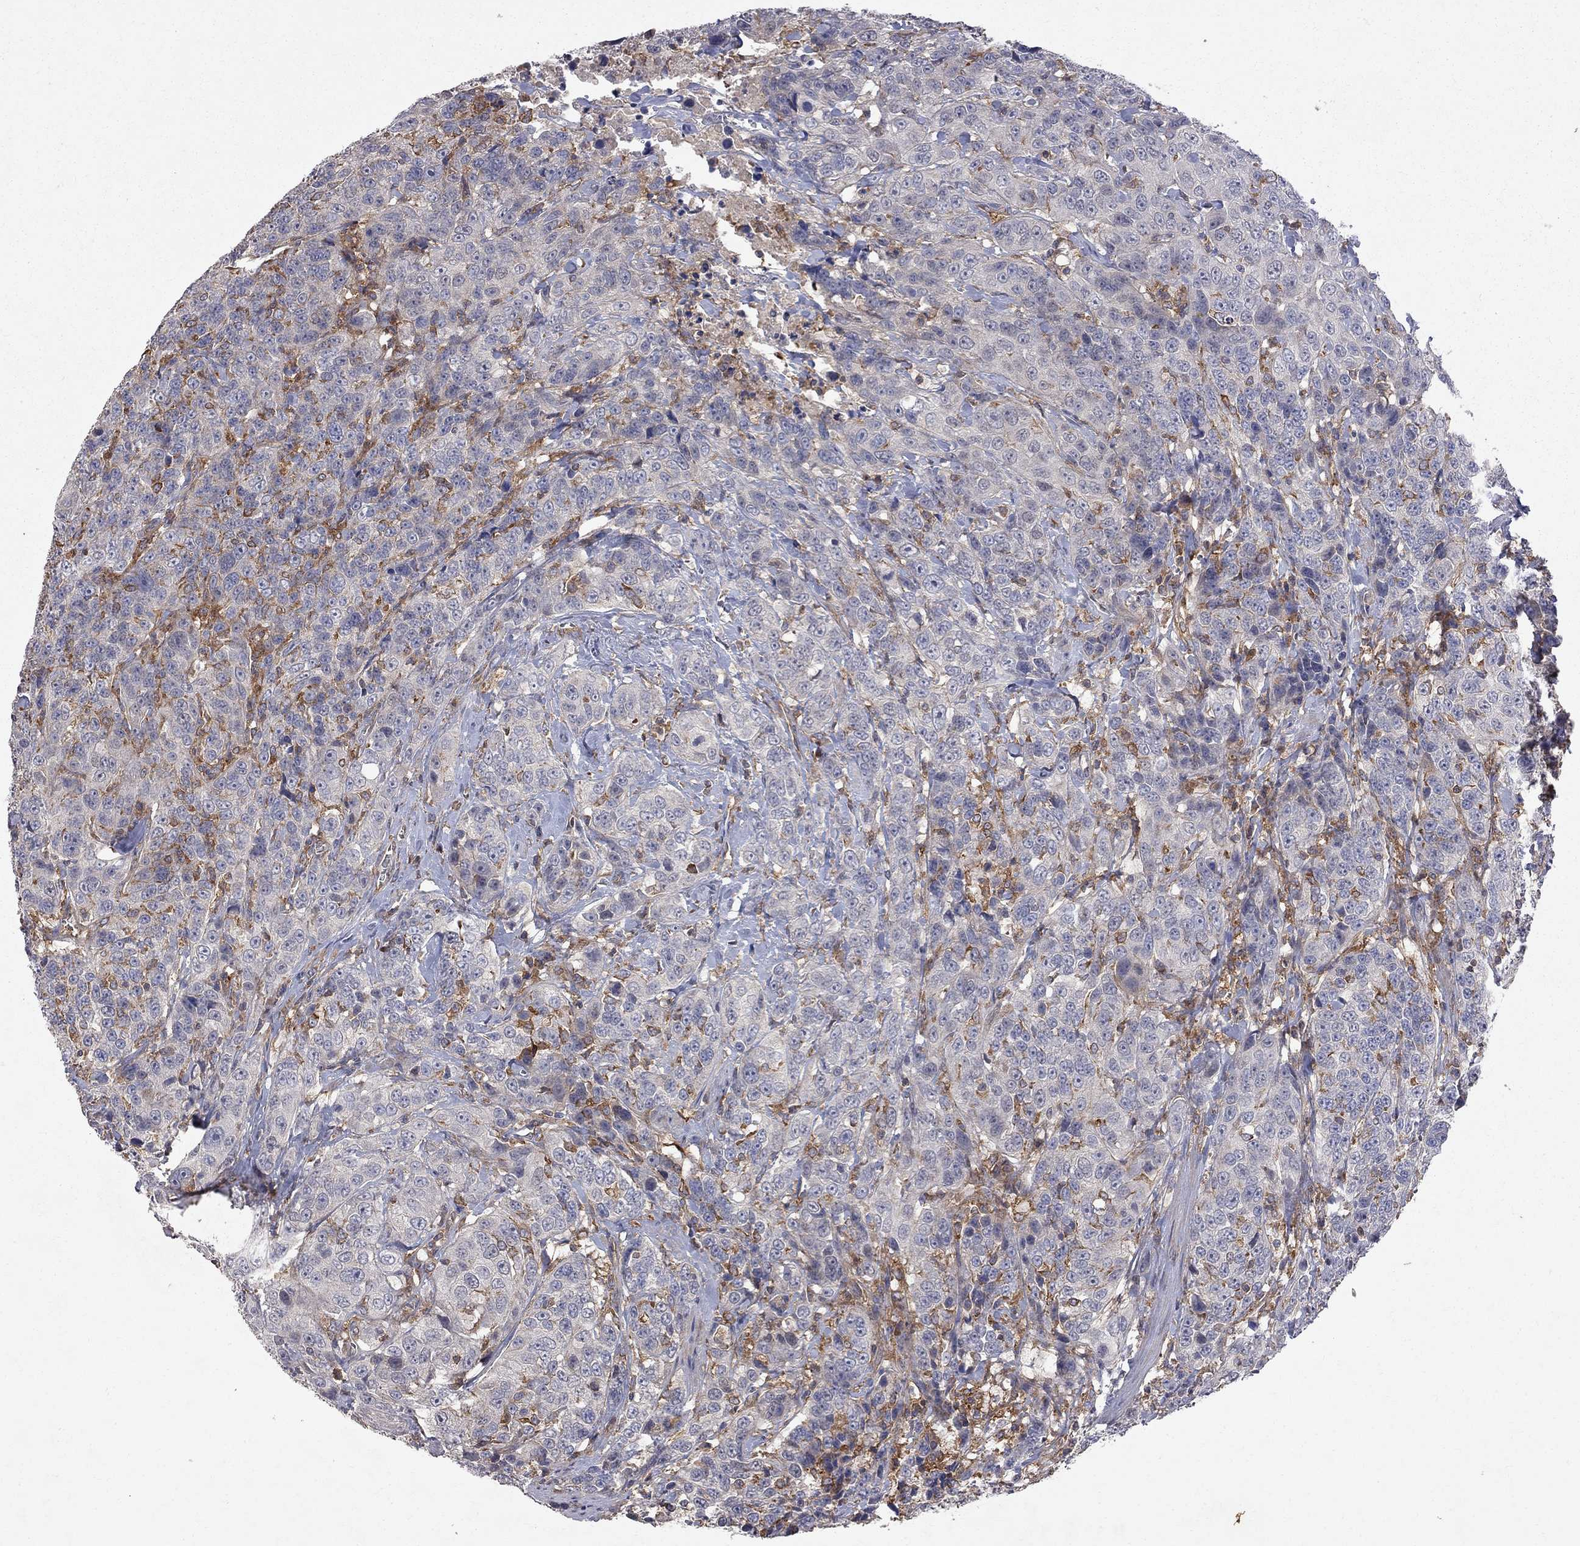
{"staining": {"intensity": "moderate", "quantity": "<25%", "location": "cytoplasmic/membranous"}, "tissue": "urothelial cancer", "cell_type": "Tumor cells", "image_type": "cancer", "snomed": [{"axis": "morphology", "description": "Urothelial carcinoma, NOS"}, {"axis": "morphology", "description": "Urothelial carcinoma, High grade"}, {"axis": "topography", "description": "Urinary bladder"}], "caption": "Urothelial cancer stained with a brown dye reveals moderate cytoplasmic/membranous positive positivity in about <25% of tumor cells.", "gene": "ABI3", "patient": {"sex": "female", "age": 73}}